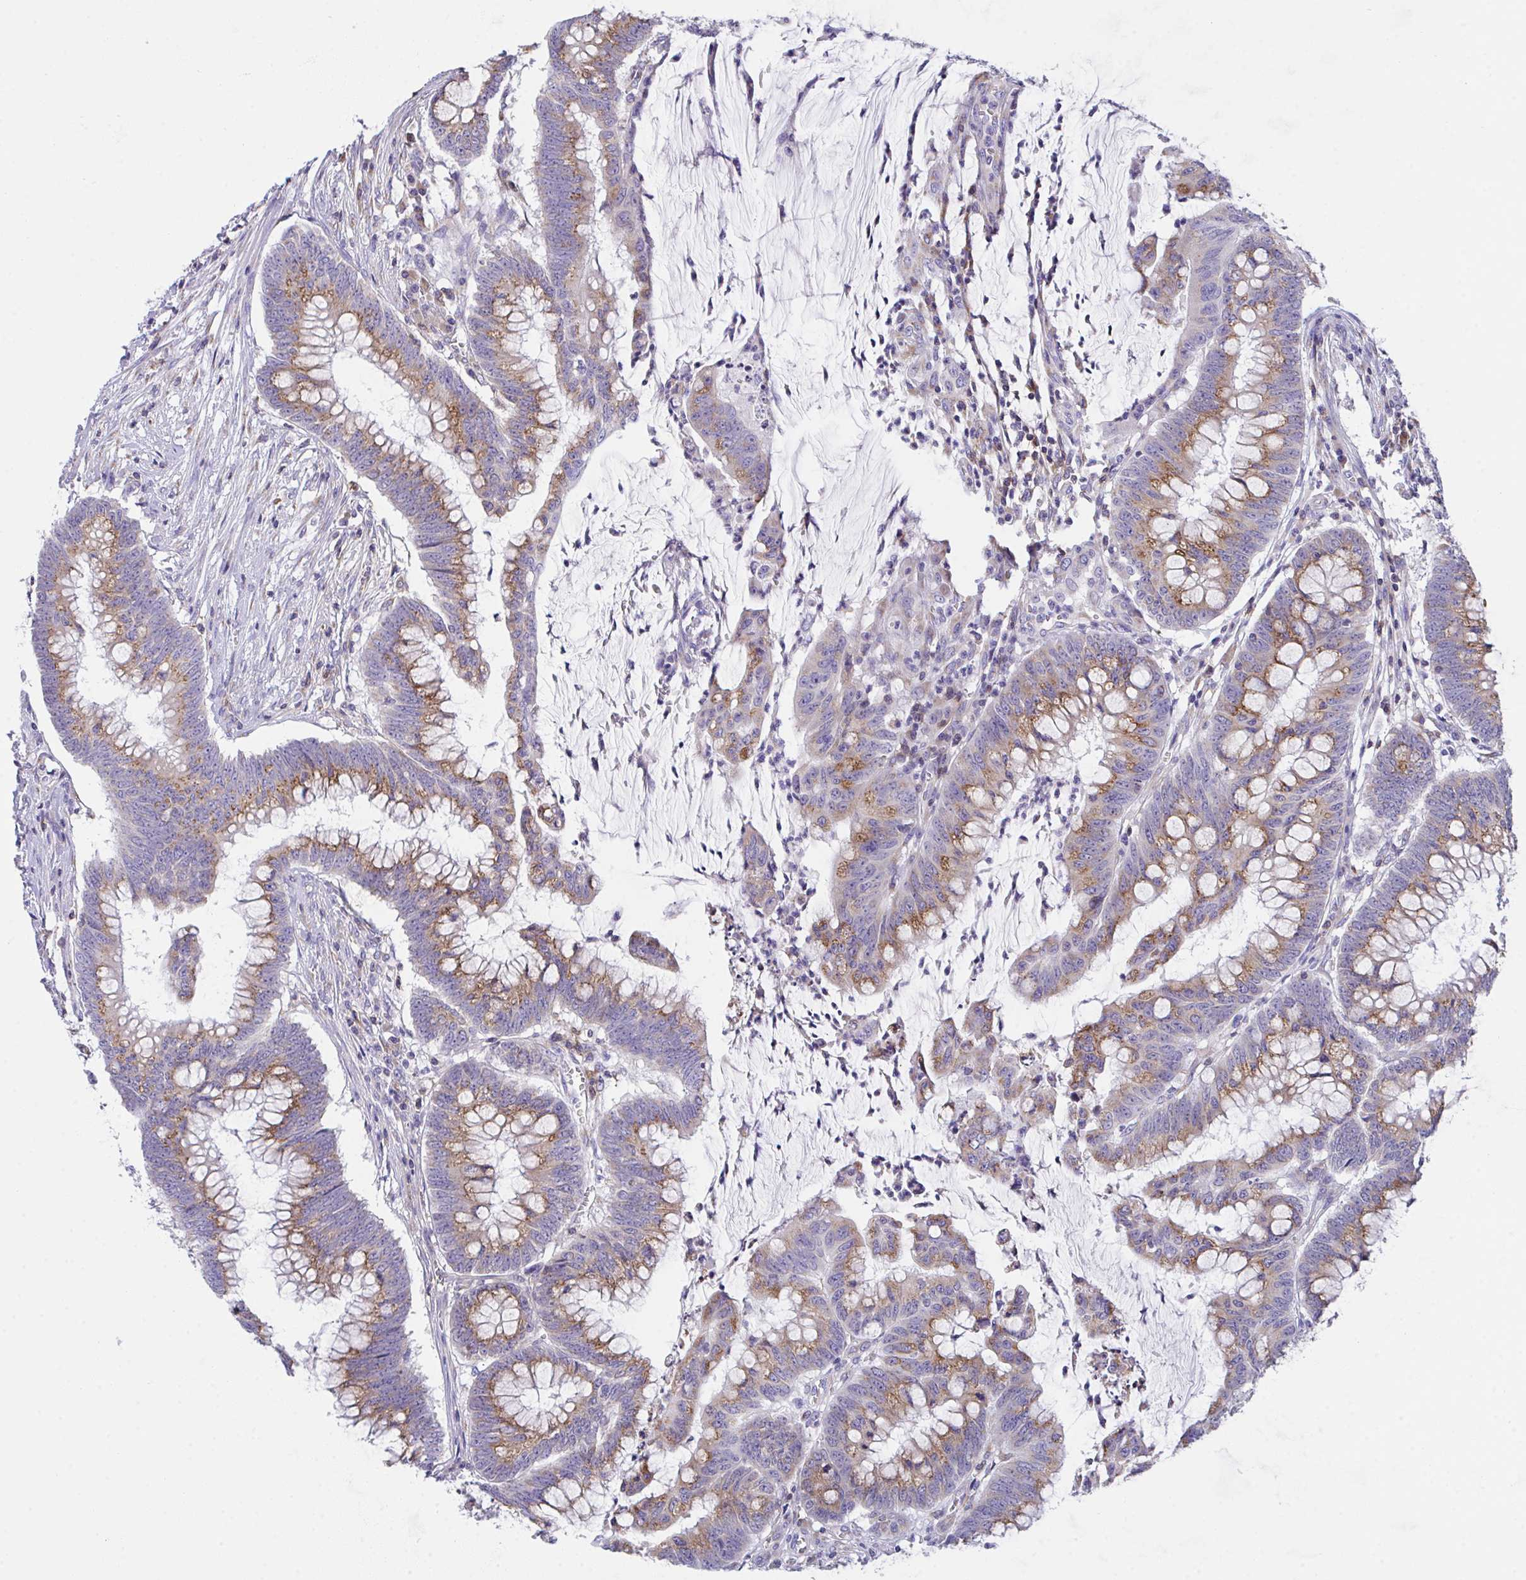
{"staining": {"intensity": "strong", "quantity": "25%-75%", "location": "cytoplasmic/membranous"}, "tissue": "colorectal cancer", "cell_type": "Tumor cells", "image_type": "cancer", "snomed": [{"axis": "morphology", "description": "Adenocarcinoma, NOS"}, {"axis": "topography", "description": "Colon"}], "caption": "Immunohistochemistry (IHC) (DAB (3,3'-diaminobenzidine)) staining of human colorectal adenocarcinoma reveals strong cytoplasmic/membranous protein expression in approximately 25%-75% of tumor cells. (DAB = brown stain, brightfield microscopy at high magnification).", "gene": "MIA3", "patient": {"sex": "male", "age": 62}}